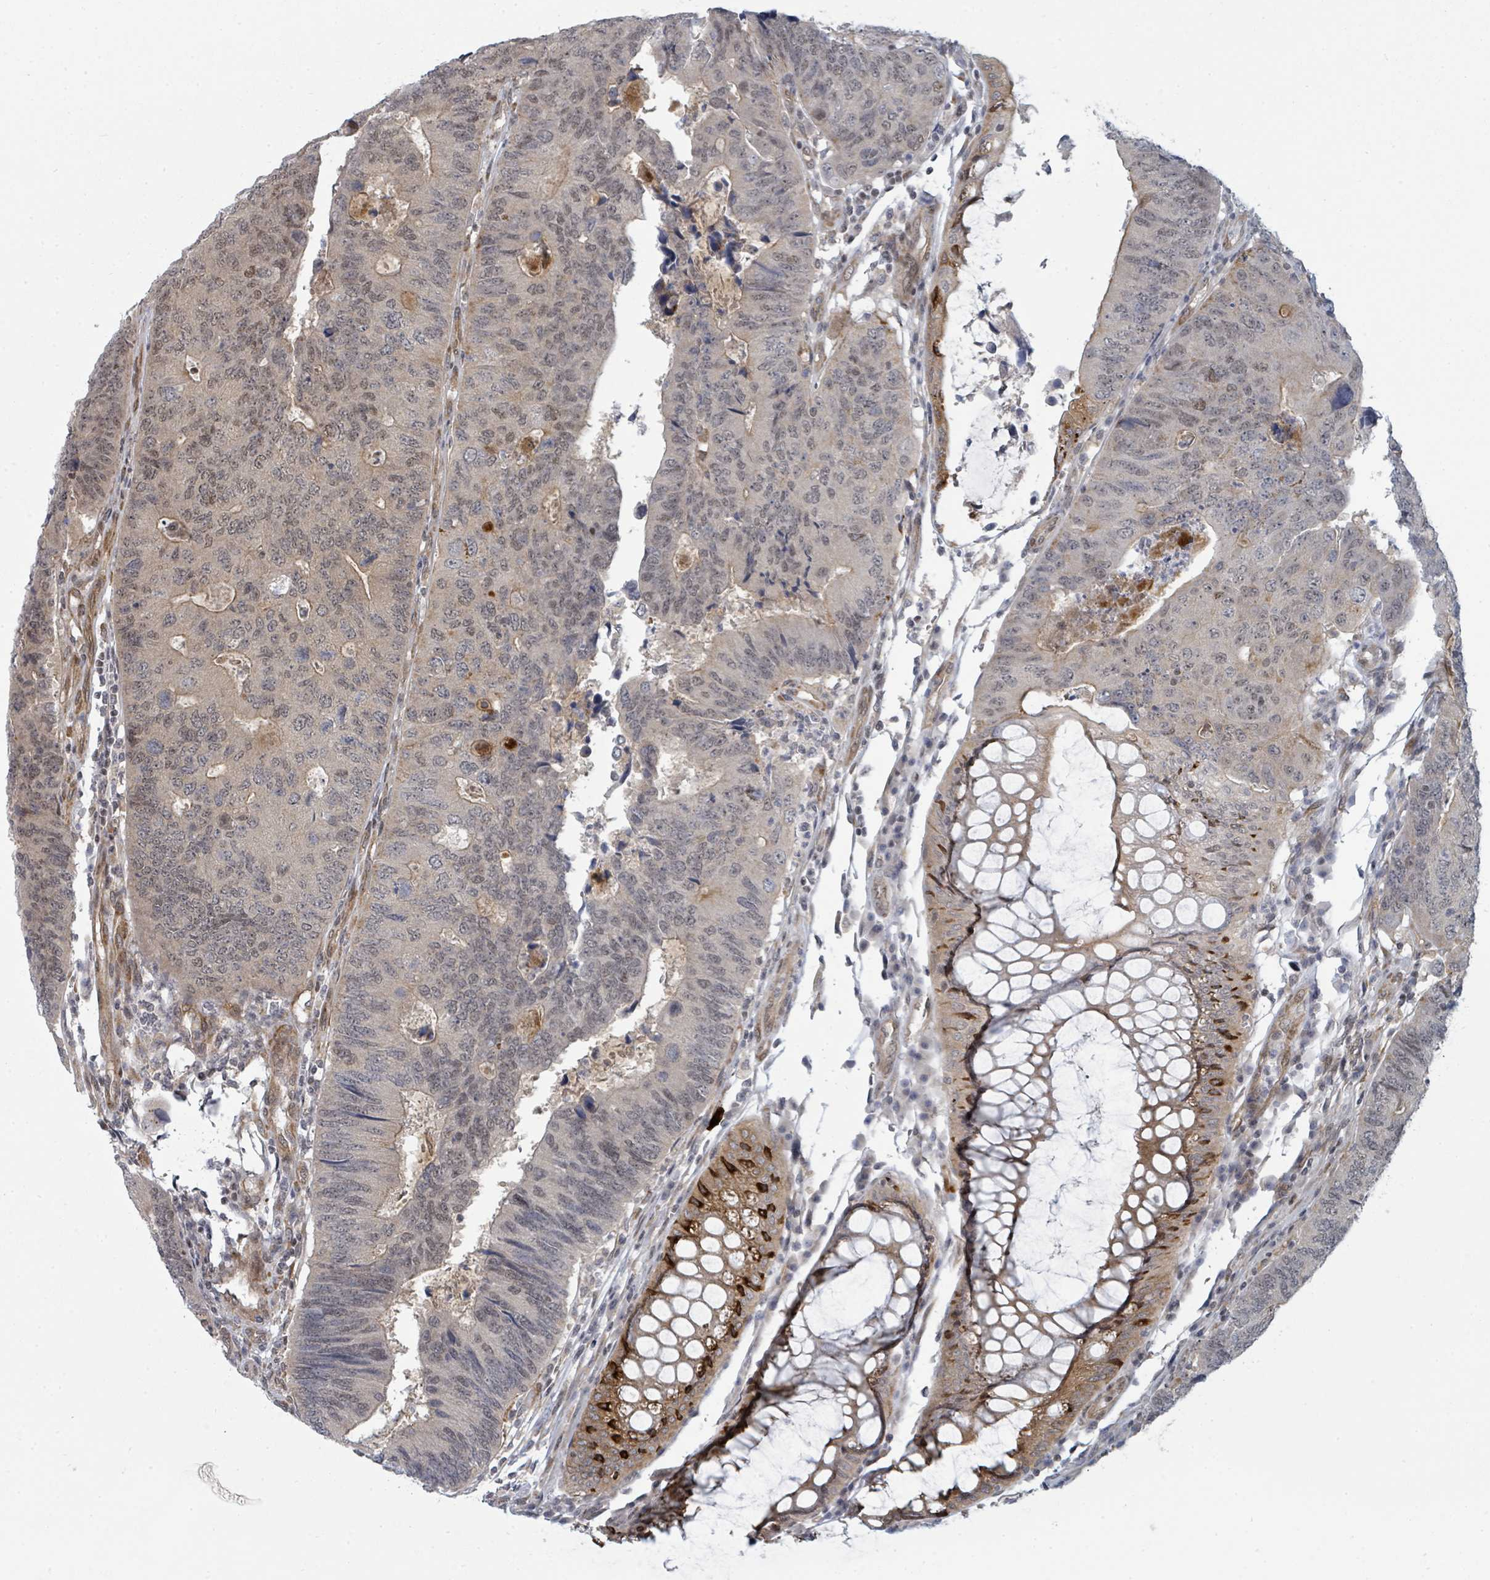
{"staining": {"intensity": "weak", "quantity": "<25%", "location": "nuclear"}, "tissue": "colorectal cancer", "cell_type": "Tumor cells", "image_type": "cancer", "snomed": [{"axis": "morphology", "description": "Adenocarcinoma, NOS"}, {"axis": "topography", "description": "Colon"}], "caption": "An image of human adenocarcinoma (colorectal) is negative for staining in tumor cells.", "gene": "PSMG2", "patient": {"sex": "female", "age": 67}}